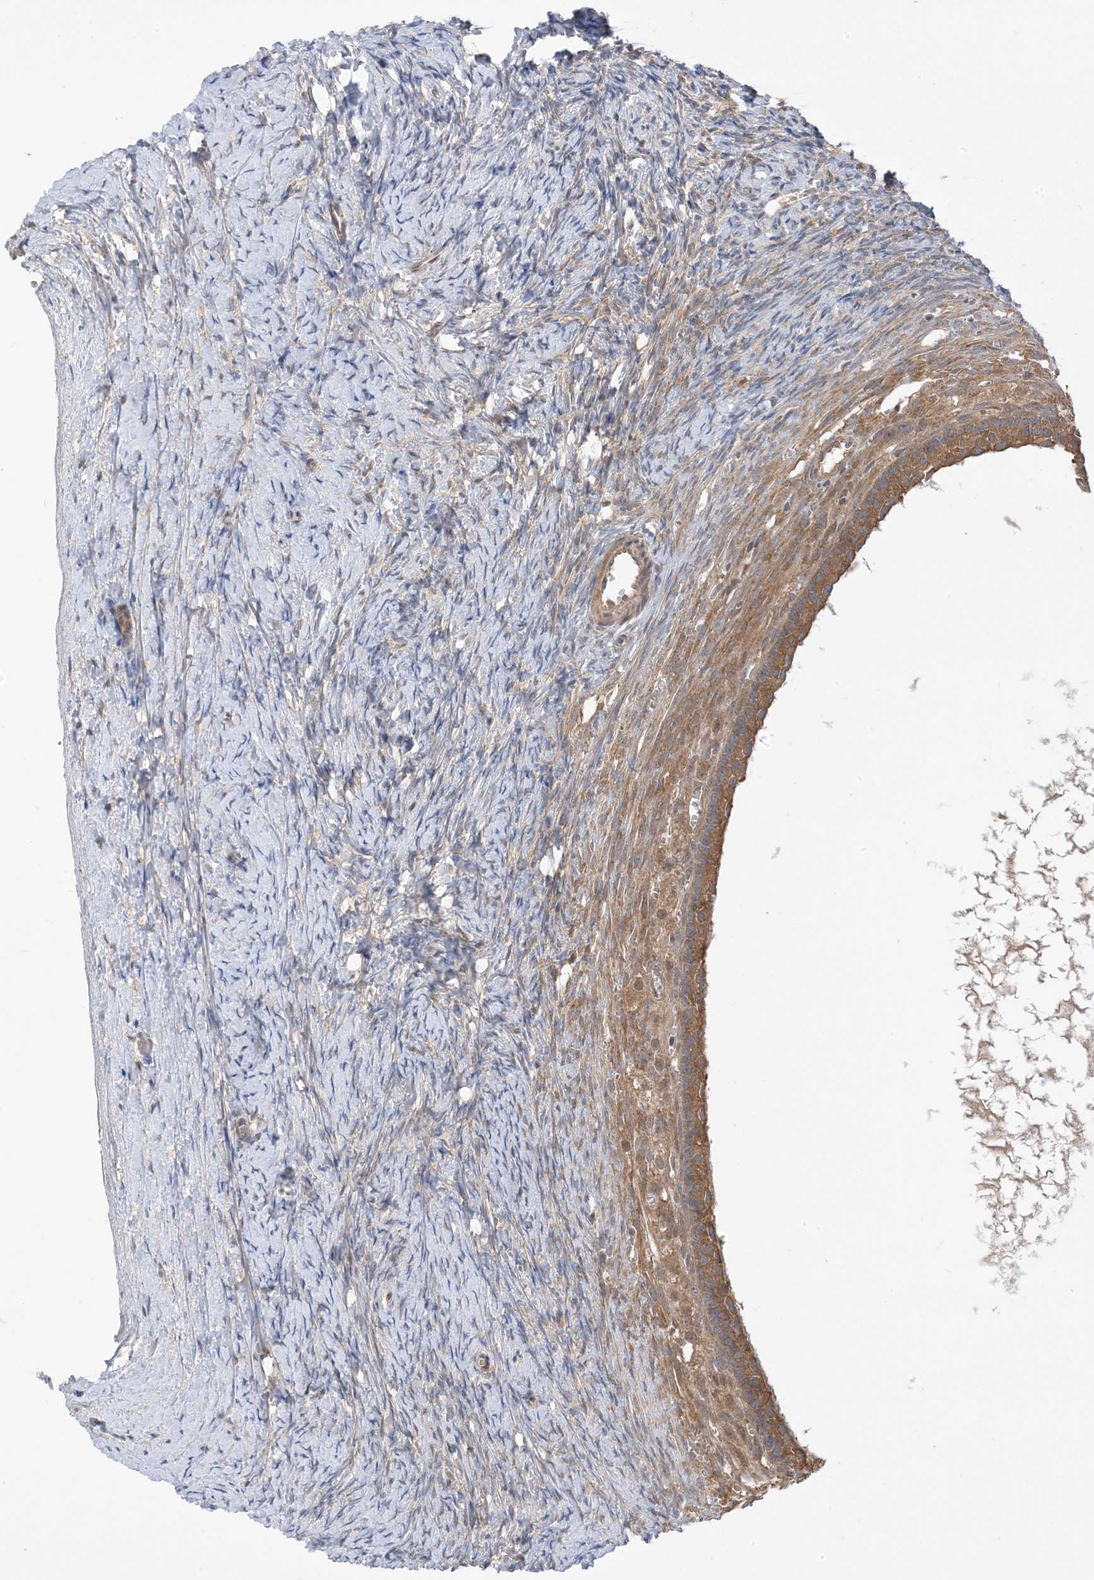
{"staining": {"intensity": "moderate", "quantity": ">75%", "location": "cytoplasmic/membranous"}, "tissue": "ovary", "cell_type": "Follicle cells", "image_type": "normal", "snomed": [{"axis": "morphology", "description": "Normal tissue, NOS"}, {"axis": "morphology", "description": "Developmental malformation"}, {"axis": "topography", "description": "Ovary"}], "caption": "DAB immunohistochemical staining of benign ovary shows moderate cytoplasmic/membranous protein staining in about >75% of follicle cells.", "gene": "WDR26", "patient": {"sex": "female", "age": 39}}